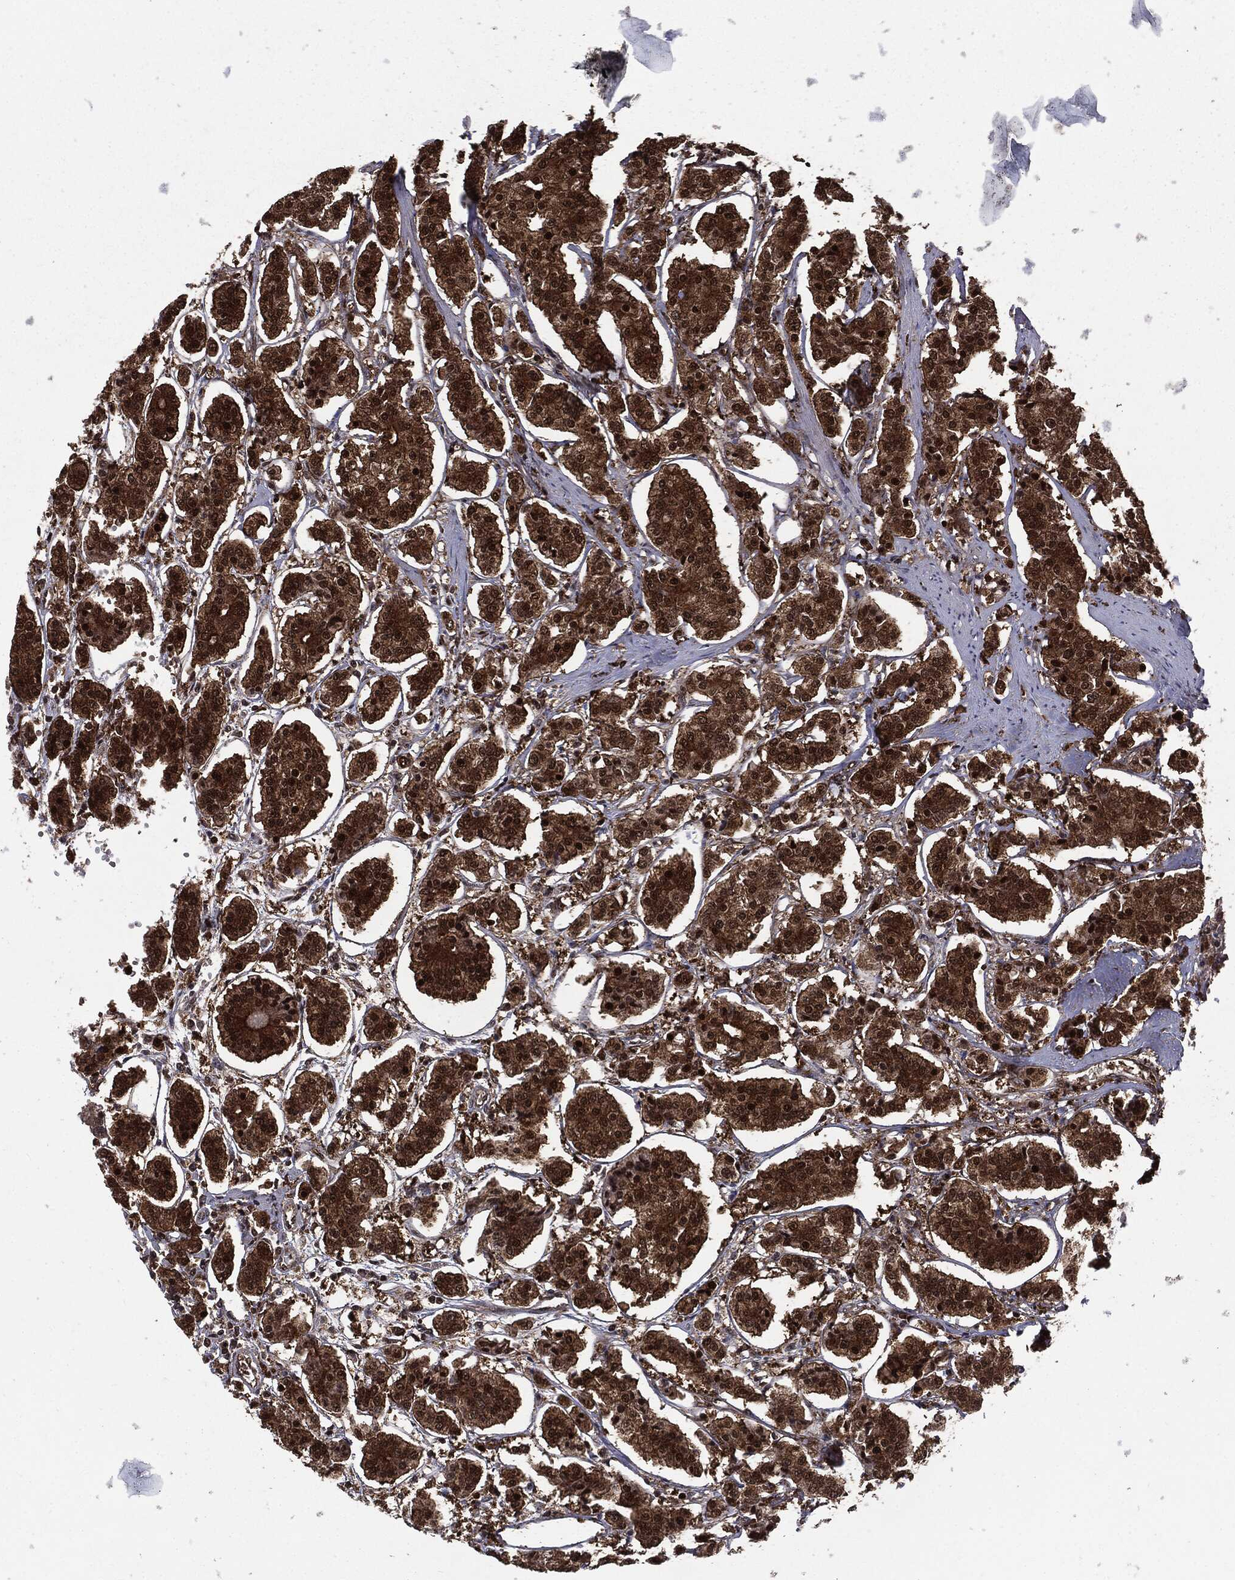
{"staining": {"intensity": "strong", "quantity": ">75%", "location": "cytoplasmic/membranous,nuclear"}, "tissue": "carcinoid", "cell_type": "Tumor cells", "image_type": "cancer", "snomed": [{"axis": "morphology", "description": "Carcinoid, malignant, NOS"}, {"axis": "topography", "description": "Small intestine"}], "caption": "A high amount of strong cytoplasmic/membranous and nuclear staining is appreciated in about >75% of tumor cells in carcinoid (malignant) tissue.", "gene": "PTPA", "patient": {"sex": "female", "age": 65}}